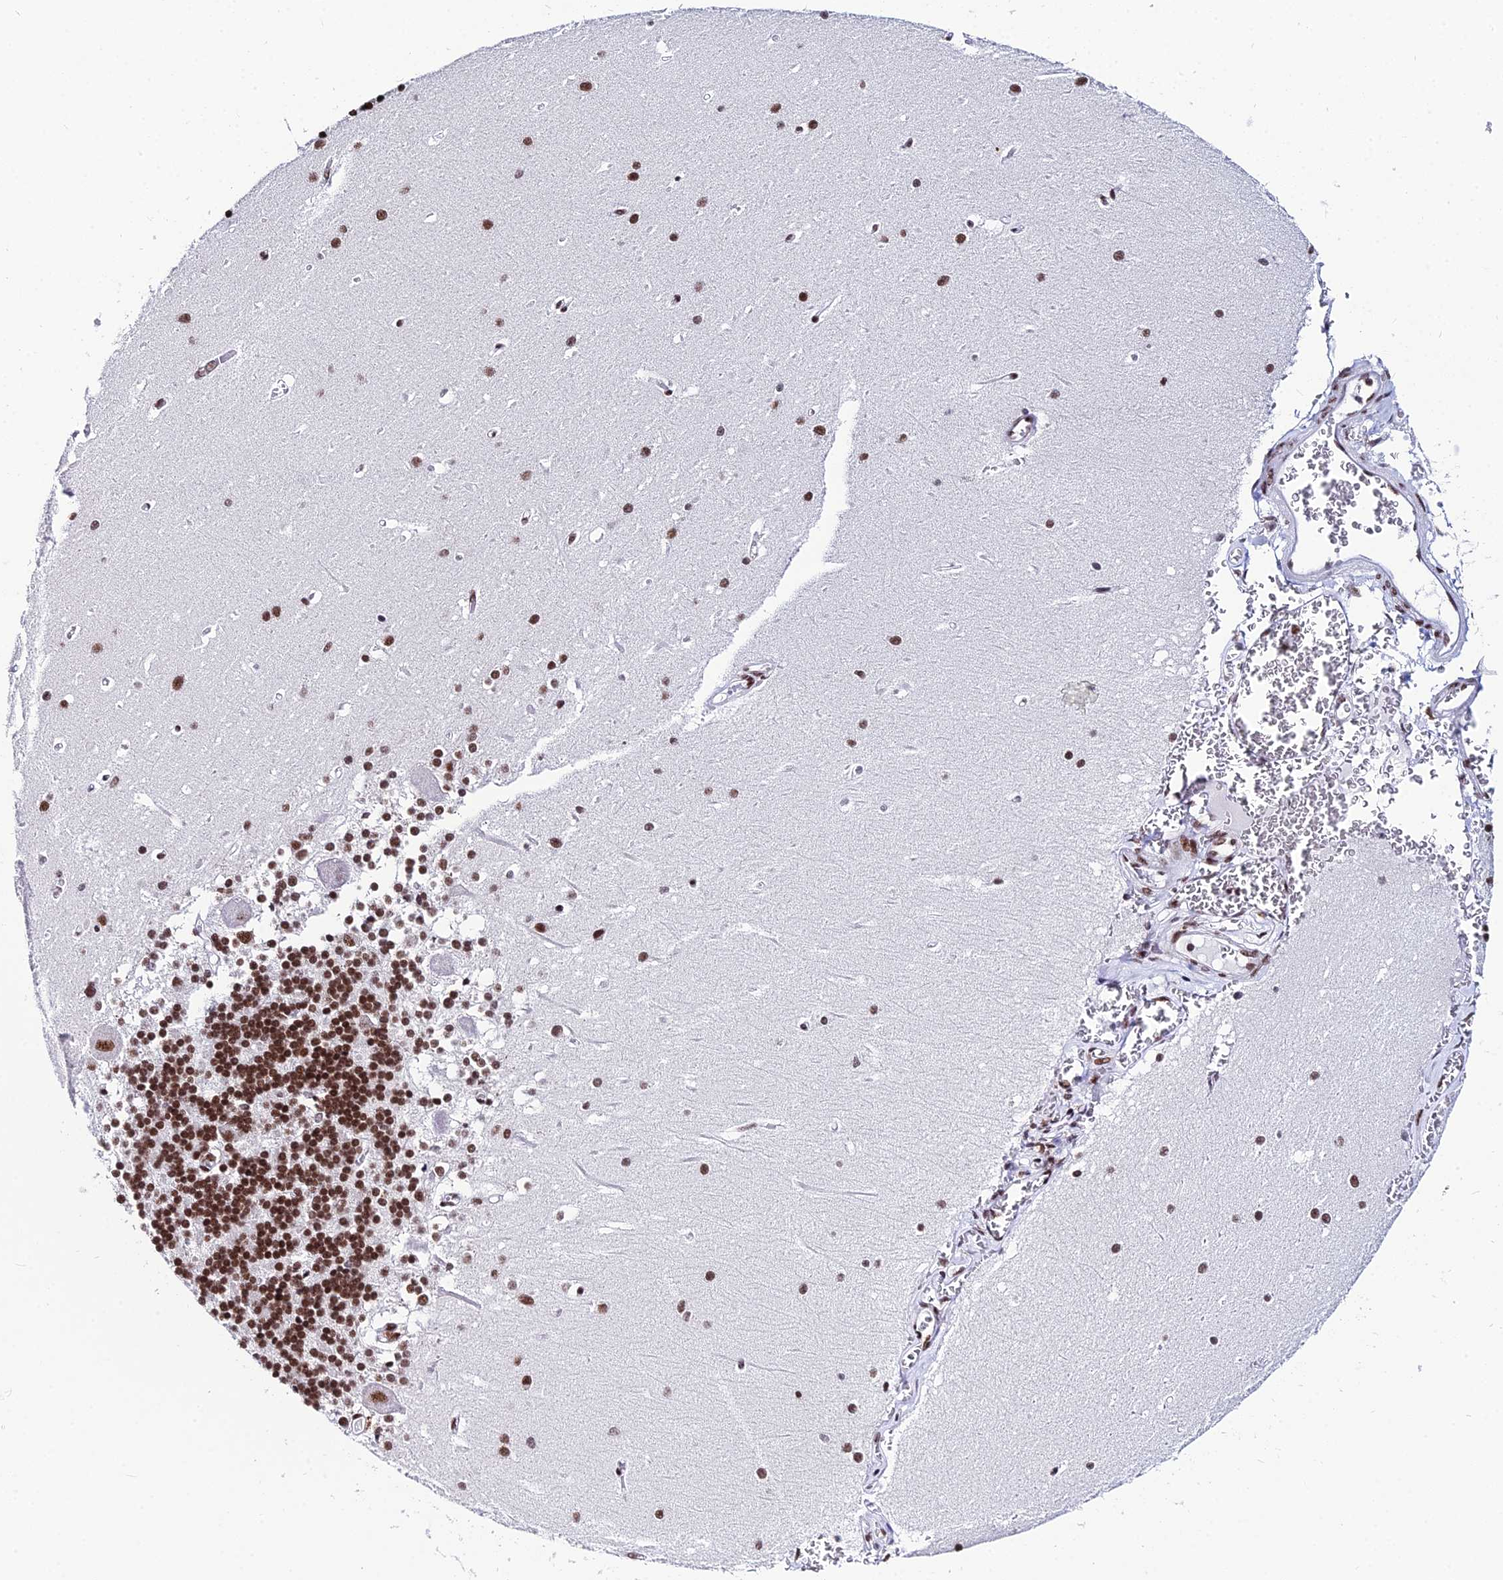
{"staining": {"intensity": "strong", "quantity": ">75%", "location": "nuclear"}, "tissue": "cerebellum", "cell_type": "Cells in granular layer", "image_type": "normal", "snomed": [{"axis": "morphology", "description": "Normal tissue, NOS"}, {"axis": "topography", "description": "Cerebellum"}], "caption": "IHC staining of unremarkable cerebellum, which shows high levels of strong nuclear staining in approximately >75% of cells in granular layer indicating strong nuclear protein staining. The staining was performed using DAB (3,3'-diaminobenzidine) (brown) for protein detection and nuclei were counterstained in hematoxylin (blue).", "gene": "HNRNPH1", "patient": {"sex": "male", "age": 37}}